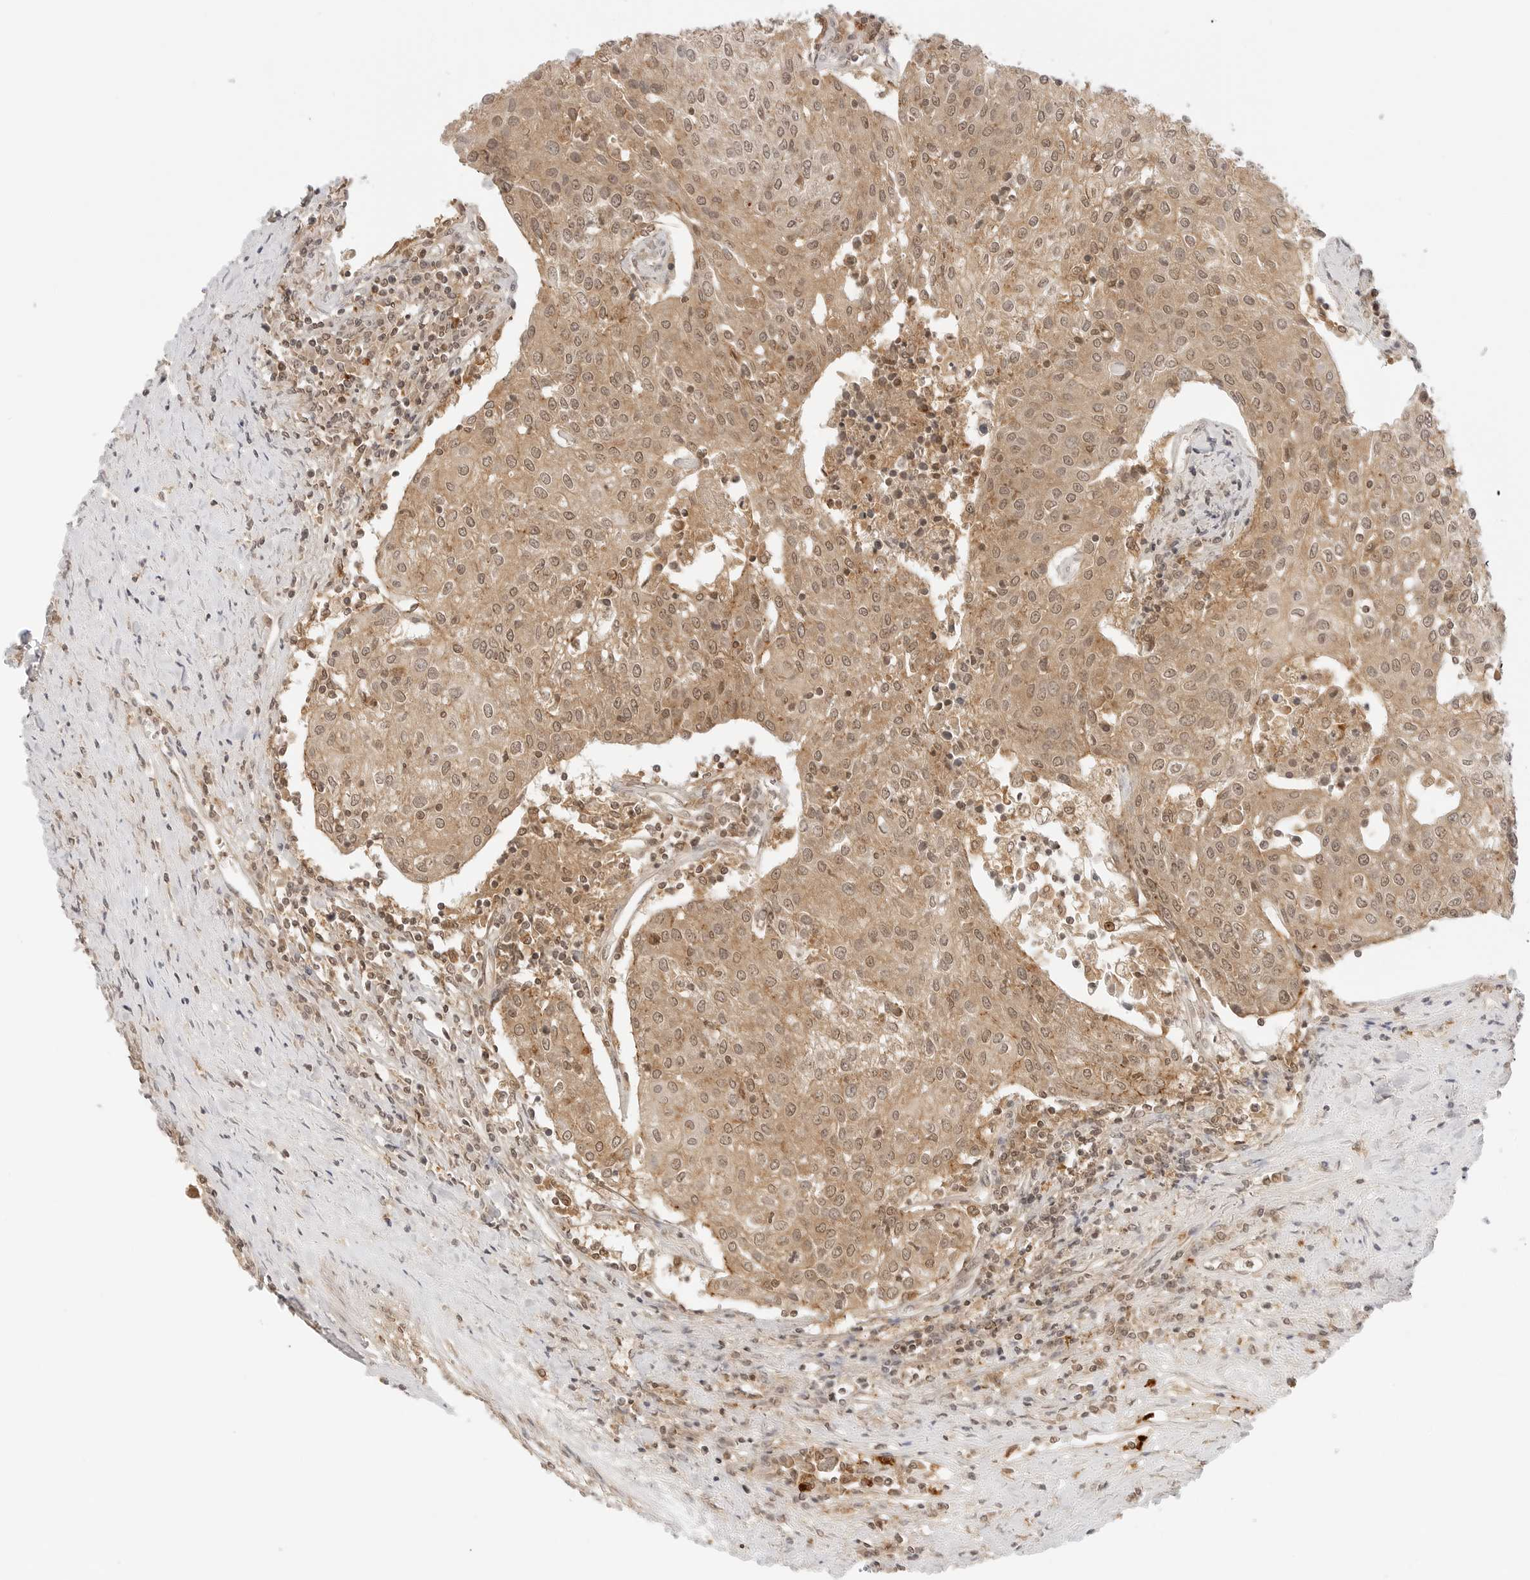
{"staining": {"intensity": "moderate", "quantity": ">75%", "location": "cytoplasmic/membranous,nuclear"}, "tissue": "urothelial cancer", "cell_type": "Tumor cells", "image_type": "cancer", "snomed": [{"axis": "morphology", "description": "Urothelial carcinoma, High grade"}, {"axis": "topography", "description": "Urinary bladder"}], "caption": "A histopathology image of human high-grade urothelial carcinoma stained for a protein displays moderate cytoplasmic/membranous and nuclear brown staining in tumor cells. (DAB = brown stain, brightfield microscopy at high magnification).", "gene": "EPHA1", "patient": {"sex": "female", "age": 85}}